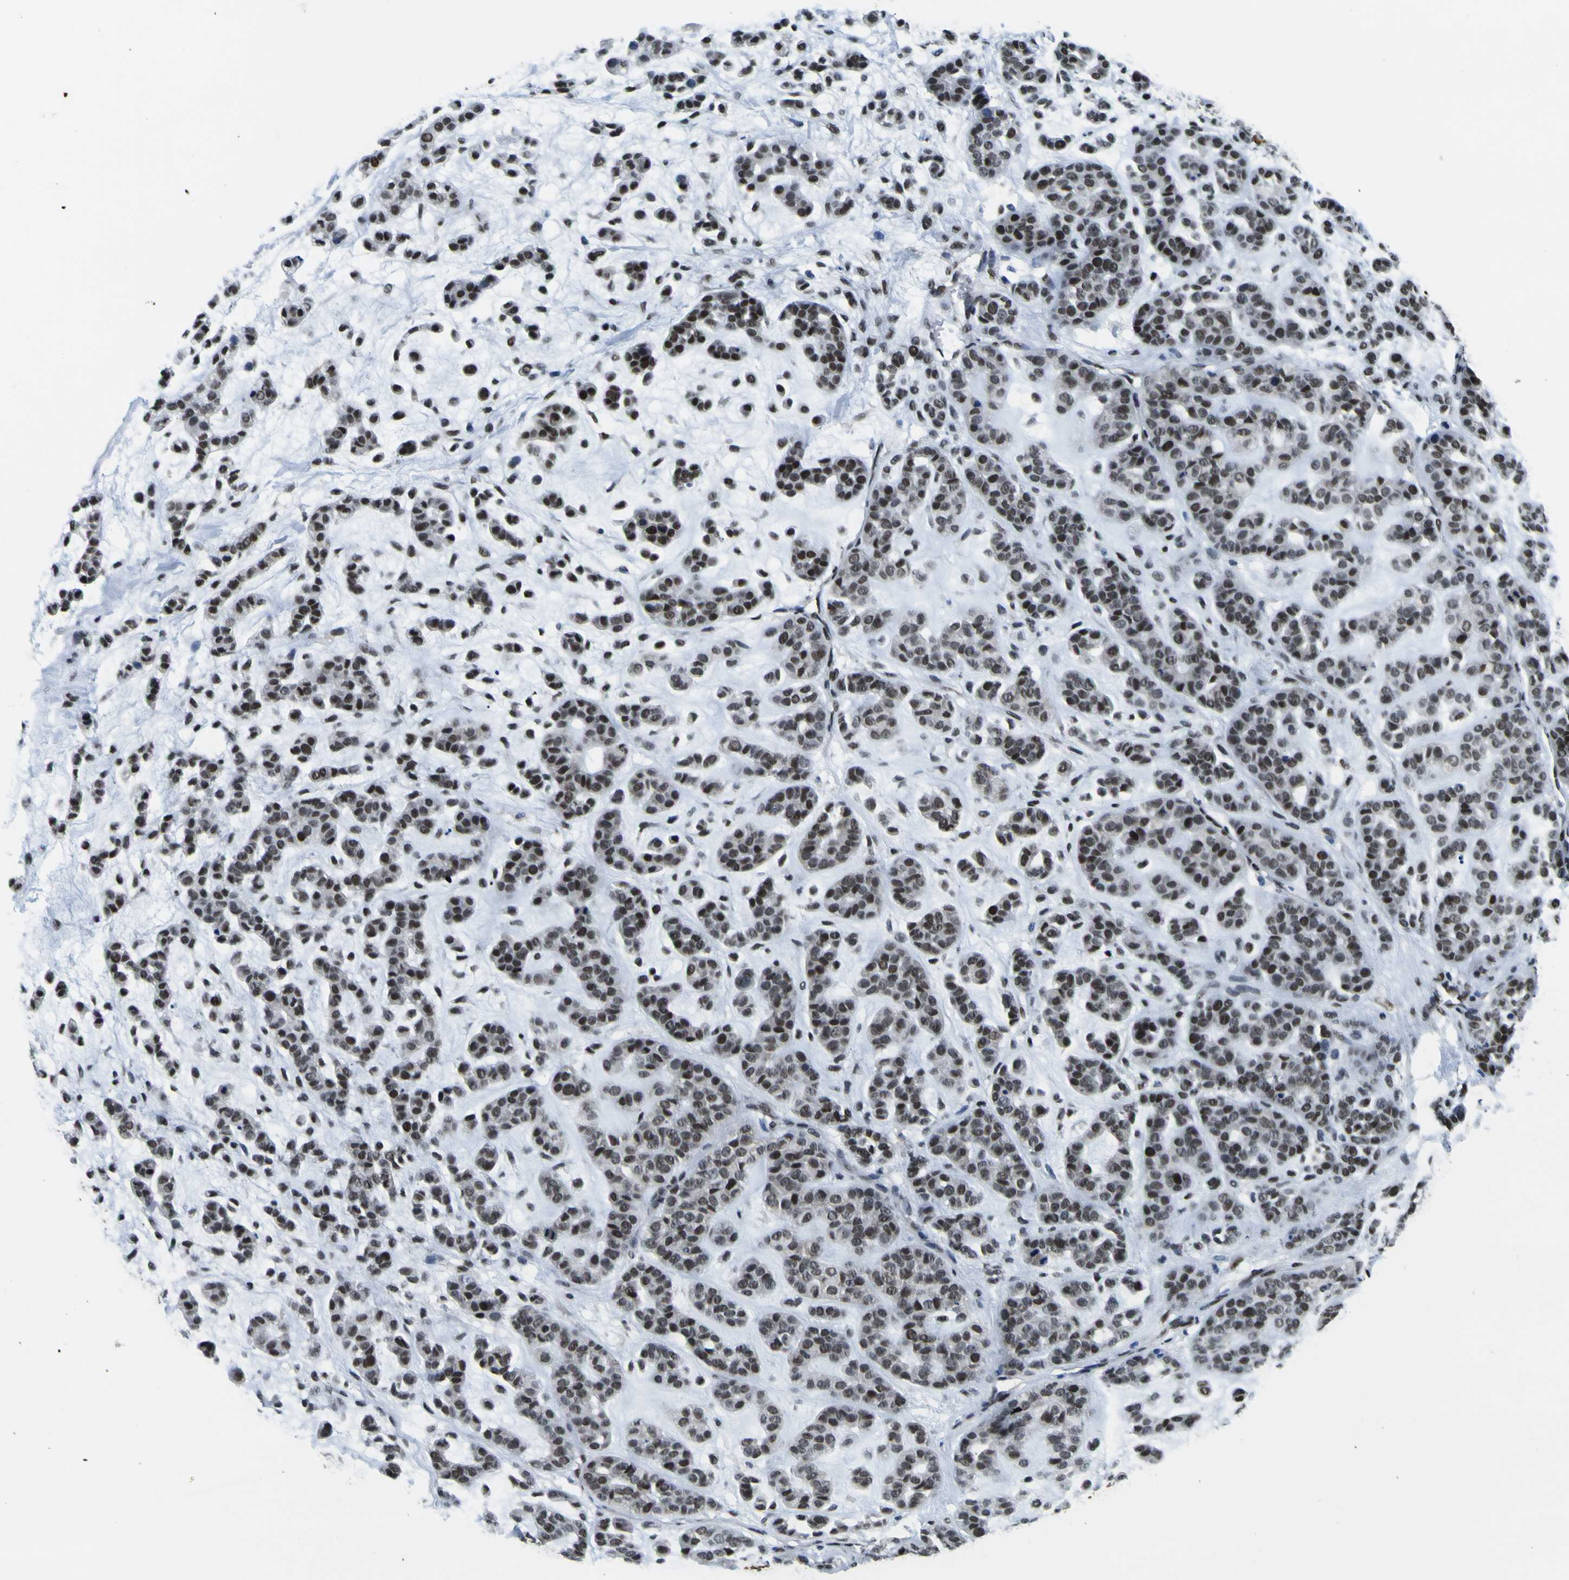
{"staining": {"intensity": "strong", "quantity": ">75%", "location": "nuclear"}, "tissue": "head and neck cancer", "cell_type": "Tumor cells", "image_type": "cancer", "snomed": [{"axis": "morphology", "description": "Adenocarcinoma, NOS"}, {"axis": "morphology", "description": "Adenoma, NOS"}, {"axis": "topography", "description": "Head-Neck"}], "caption": "Strong nuclear expression is identified in approximately >75% of tumor cells in head and neck cancer (adenoma).", "gene": "SP1", "patient": {"sex": "female", "age": 55}}